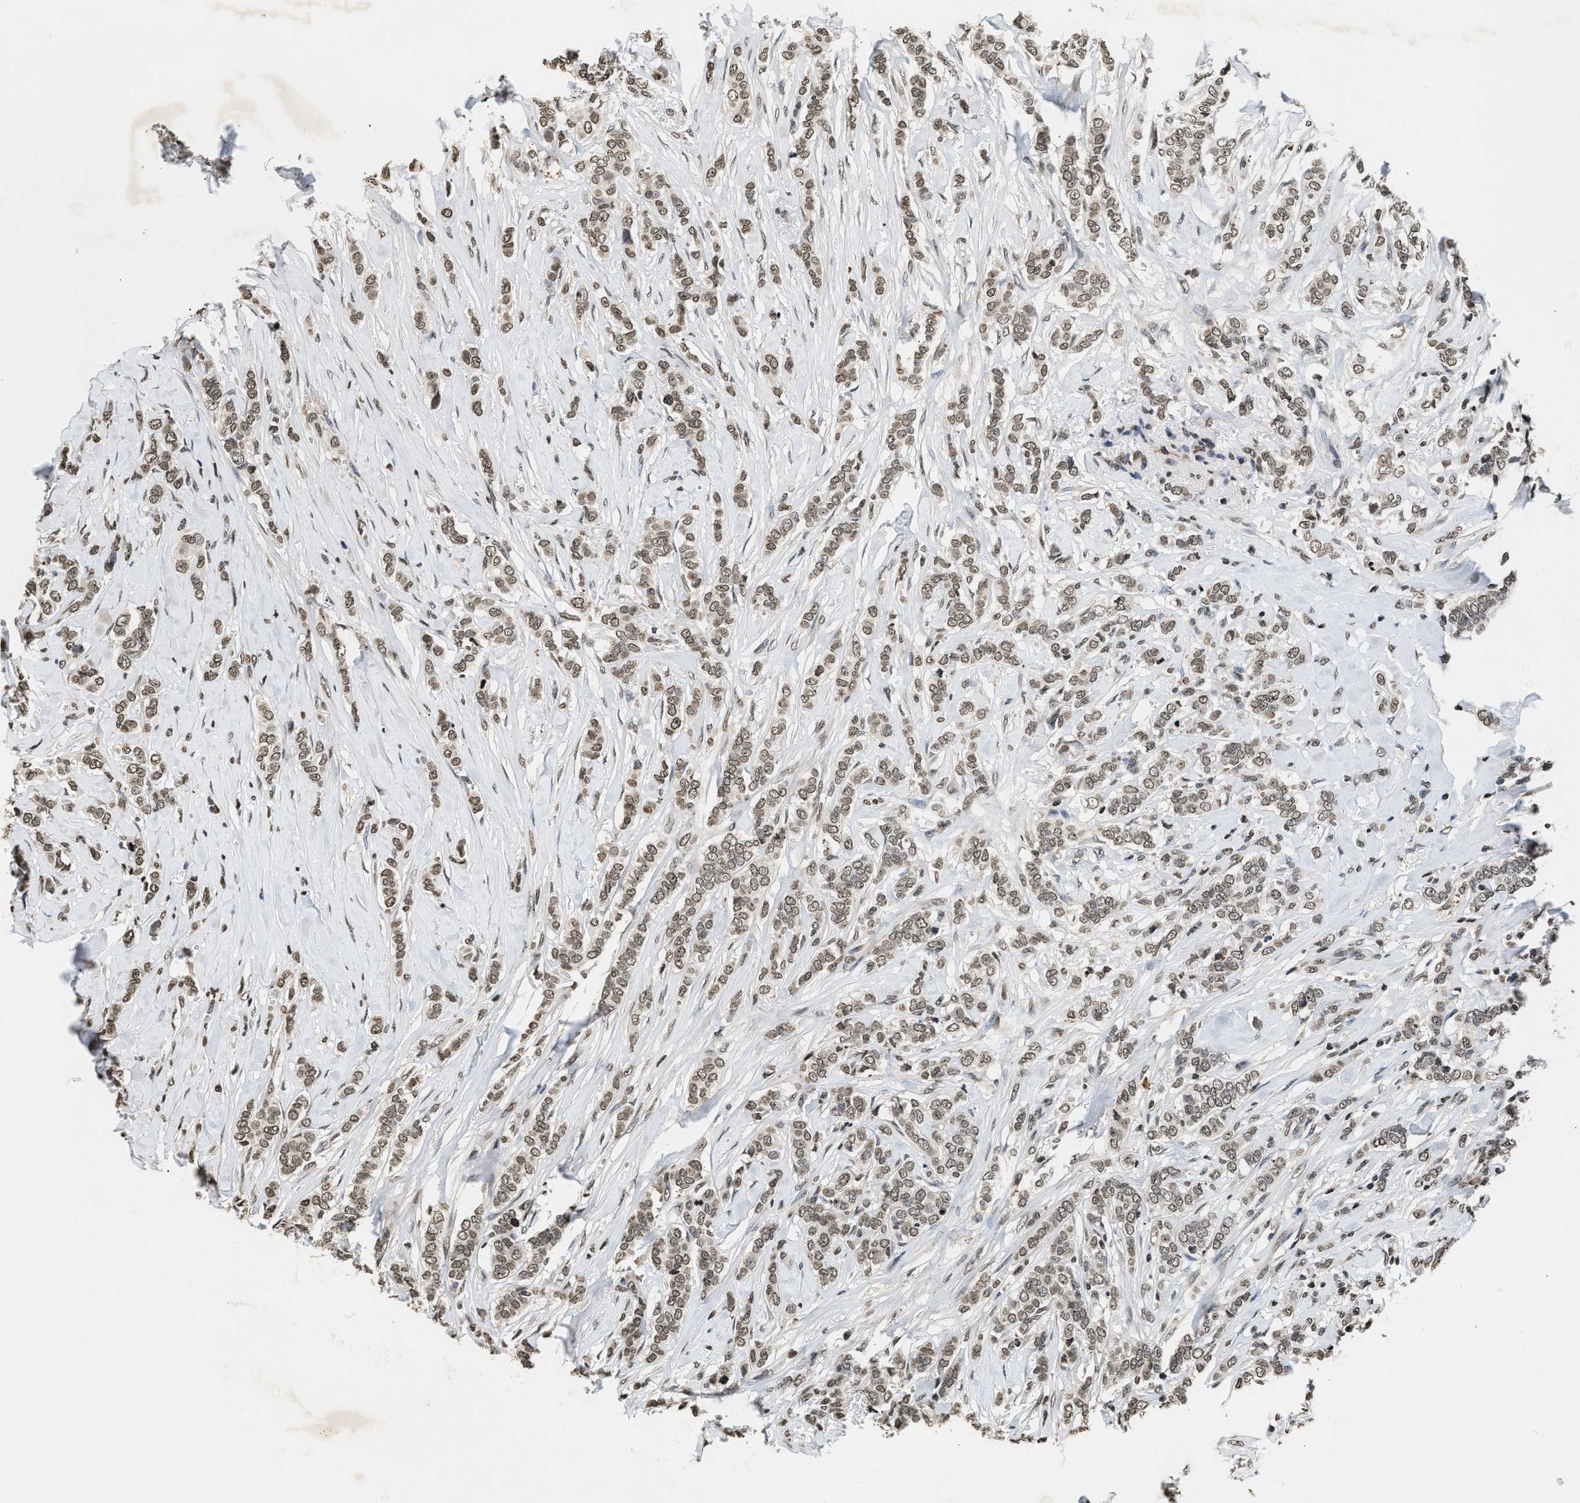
{"staining": {"intensity": "weak", "quantity": ">75%", "location": "nuclear"}, "tissue": "breast cancer", "cell_type": "Tumor cells", "image_type": "cancer", "snomed": [{"axis": "morphology", "description": "Lobular carcinoma"}, {"axis": "topography", "description": "Skin"}, {"axis": "topography", "description": "Breast"}], "caption": "A high-resolution photomicrograph shows immunohistochemistry (IHC) staining of breast cancer, which shows weak nuclear staining in approximately >75% of tumor cells.", "gene": "DNASE1L3", "patient": {"sex": "female", "age": 46}}